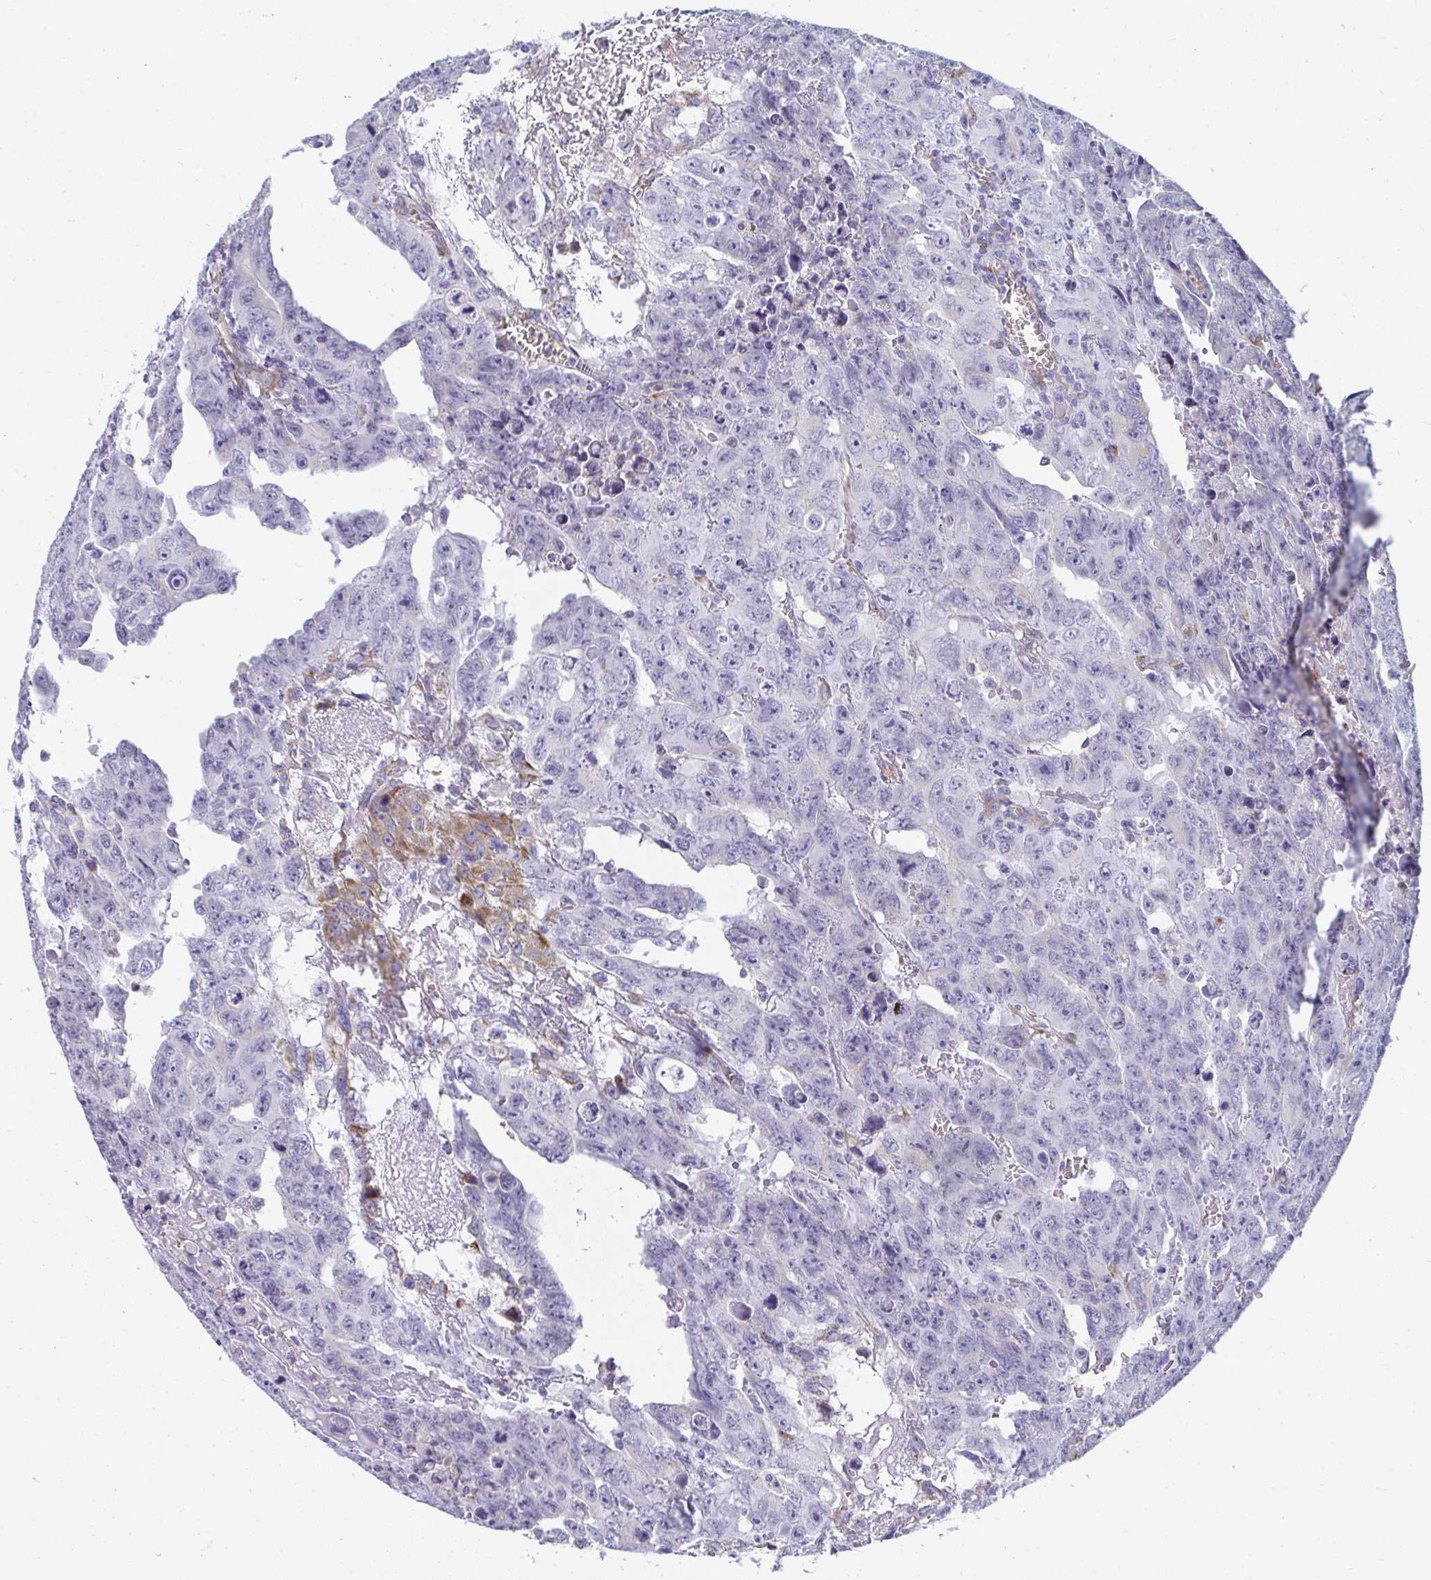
{"staining": {"intensity": "negative", "quantity": "none", "location": "none"}, "tissue": "testis cancer", "cell_type": "Tumor cells", "image_type": "cancer", "snomed": [{"axis": "morphology", "description": "Carcinoma, Embryonal, NOS"}, {"axis": "topography", "description": "Testis"}], "caption": "Tumor cells show no significant staining in testis cancer (embryonal carcinoma).", "gene": "SHROOM1", "patient": {"sex": "male", "age": 24}}